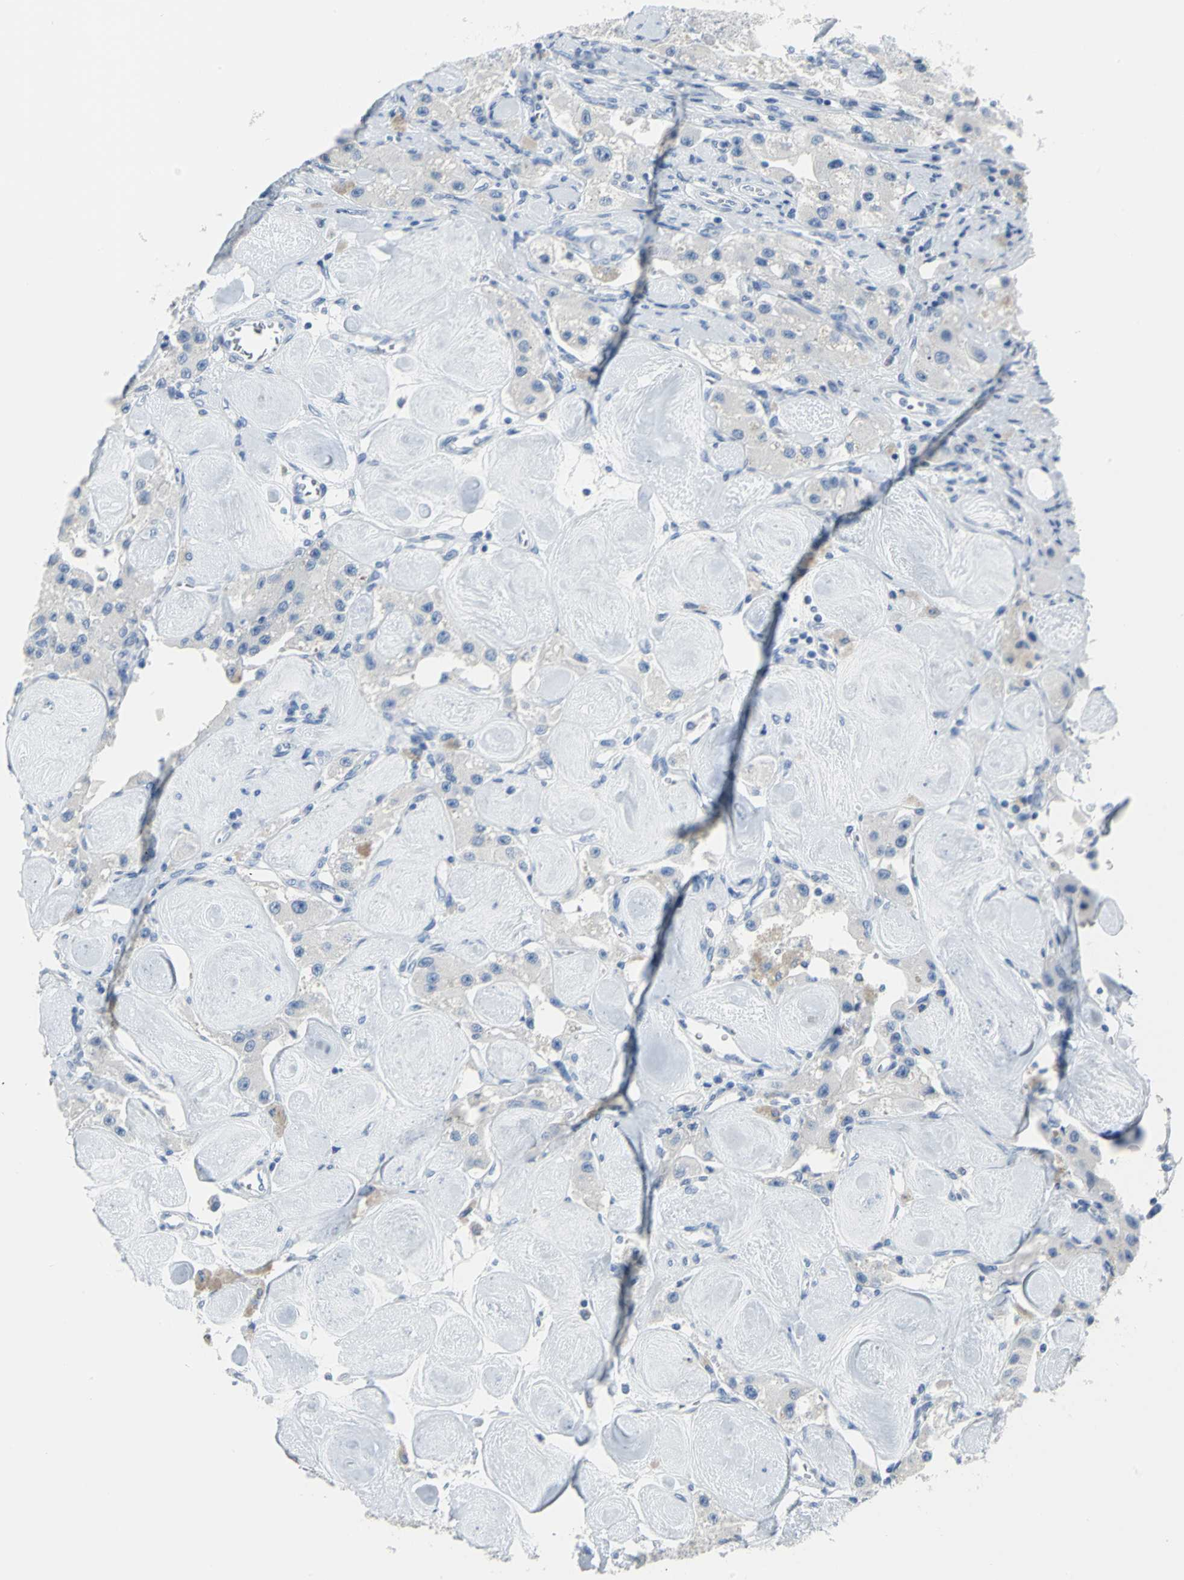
{"staining": {"intensity": "negative", "quantity": "none", "location": "none"}, "tissue": "carcinoid", "cell_type": "Tumor cells", "image_type": "cancer", "snomed": [{"axis": "morphology", "description": "Carcinoid, malignant, NOS"}, {"axis": "topography", "description": "Pancreas"}], "caption": "This is a photomicrograph of immunohistochemistry (IHC) staining of carcinoid, which shows no expression in tumor cells.", "gene": "MCM3", "patient": {"sex": "male", "age": 41}}